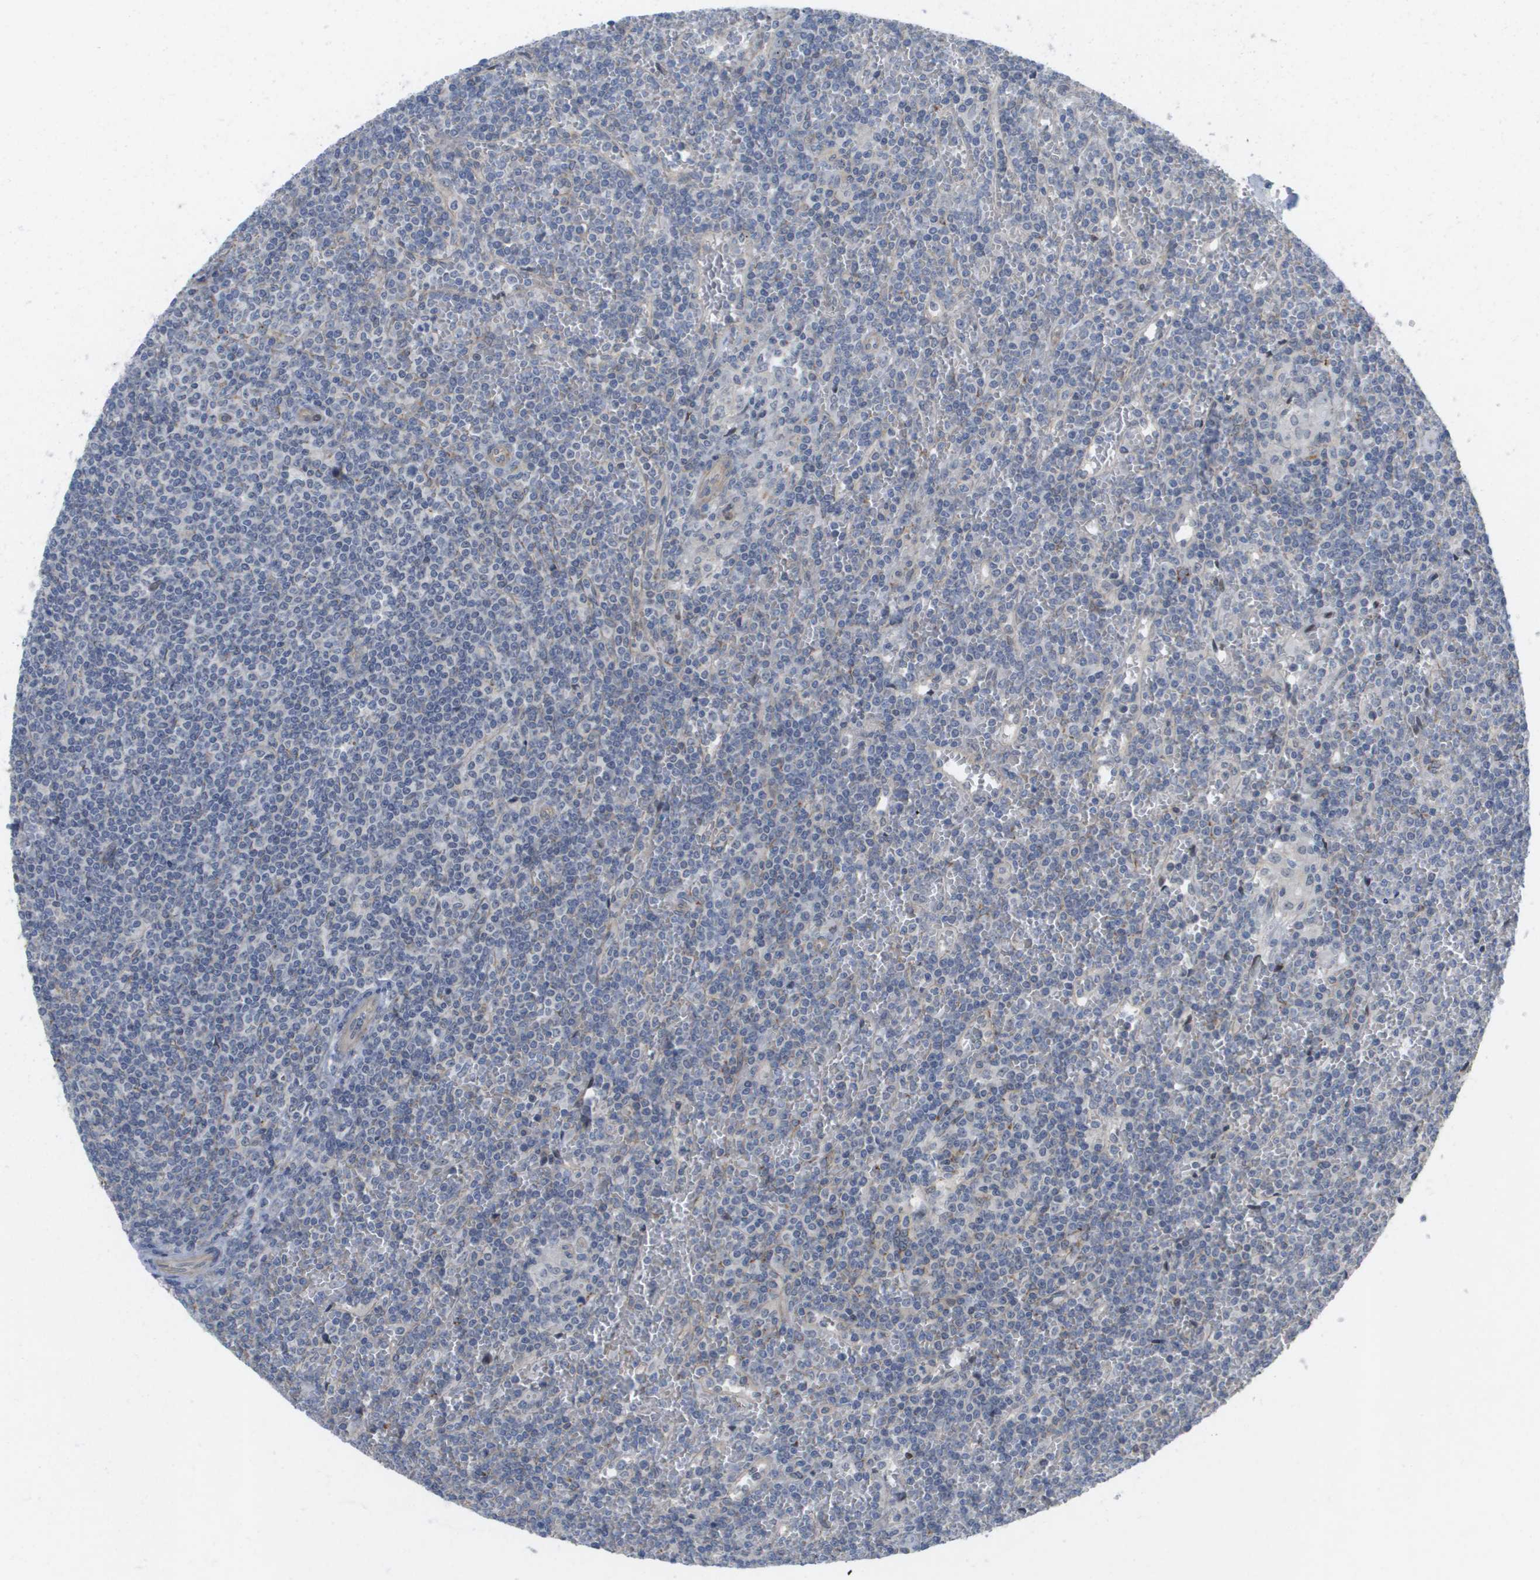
{"staining": {"intensity": "negative", "quantity": "none", "location": "none"}, "tissue": "lymphoma", "cell_type": "Tumor cells", "image_type": "cancer", "snomed": [{"axis": "morphology", "description": "Malignant lymphoma, non-Hodgkin's type, Low grade"}, {"axis": "topography", "description": "Spleen"}], "caption": "DAB immunohistochemical staining of human low-grade malignant lymphoma, non-Hodgkin's type displays no significant positivity in tumor cells.", "gene": "MTARC2", "patient": {"sex": "female", "age": 19}}